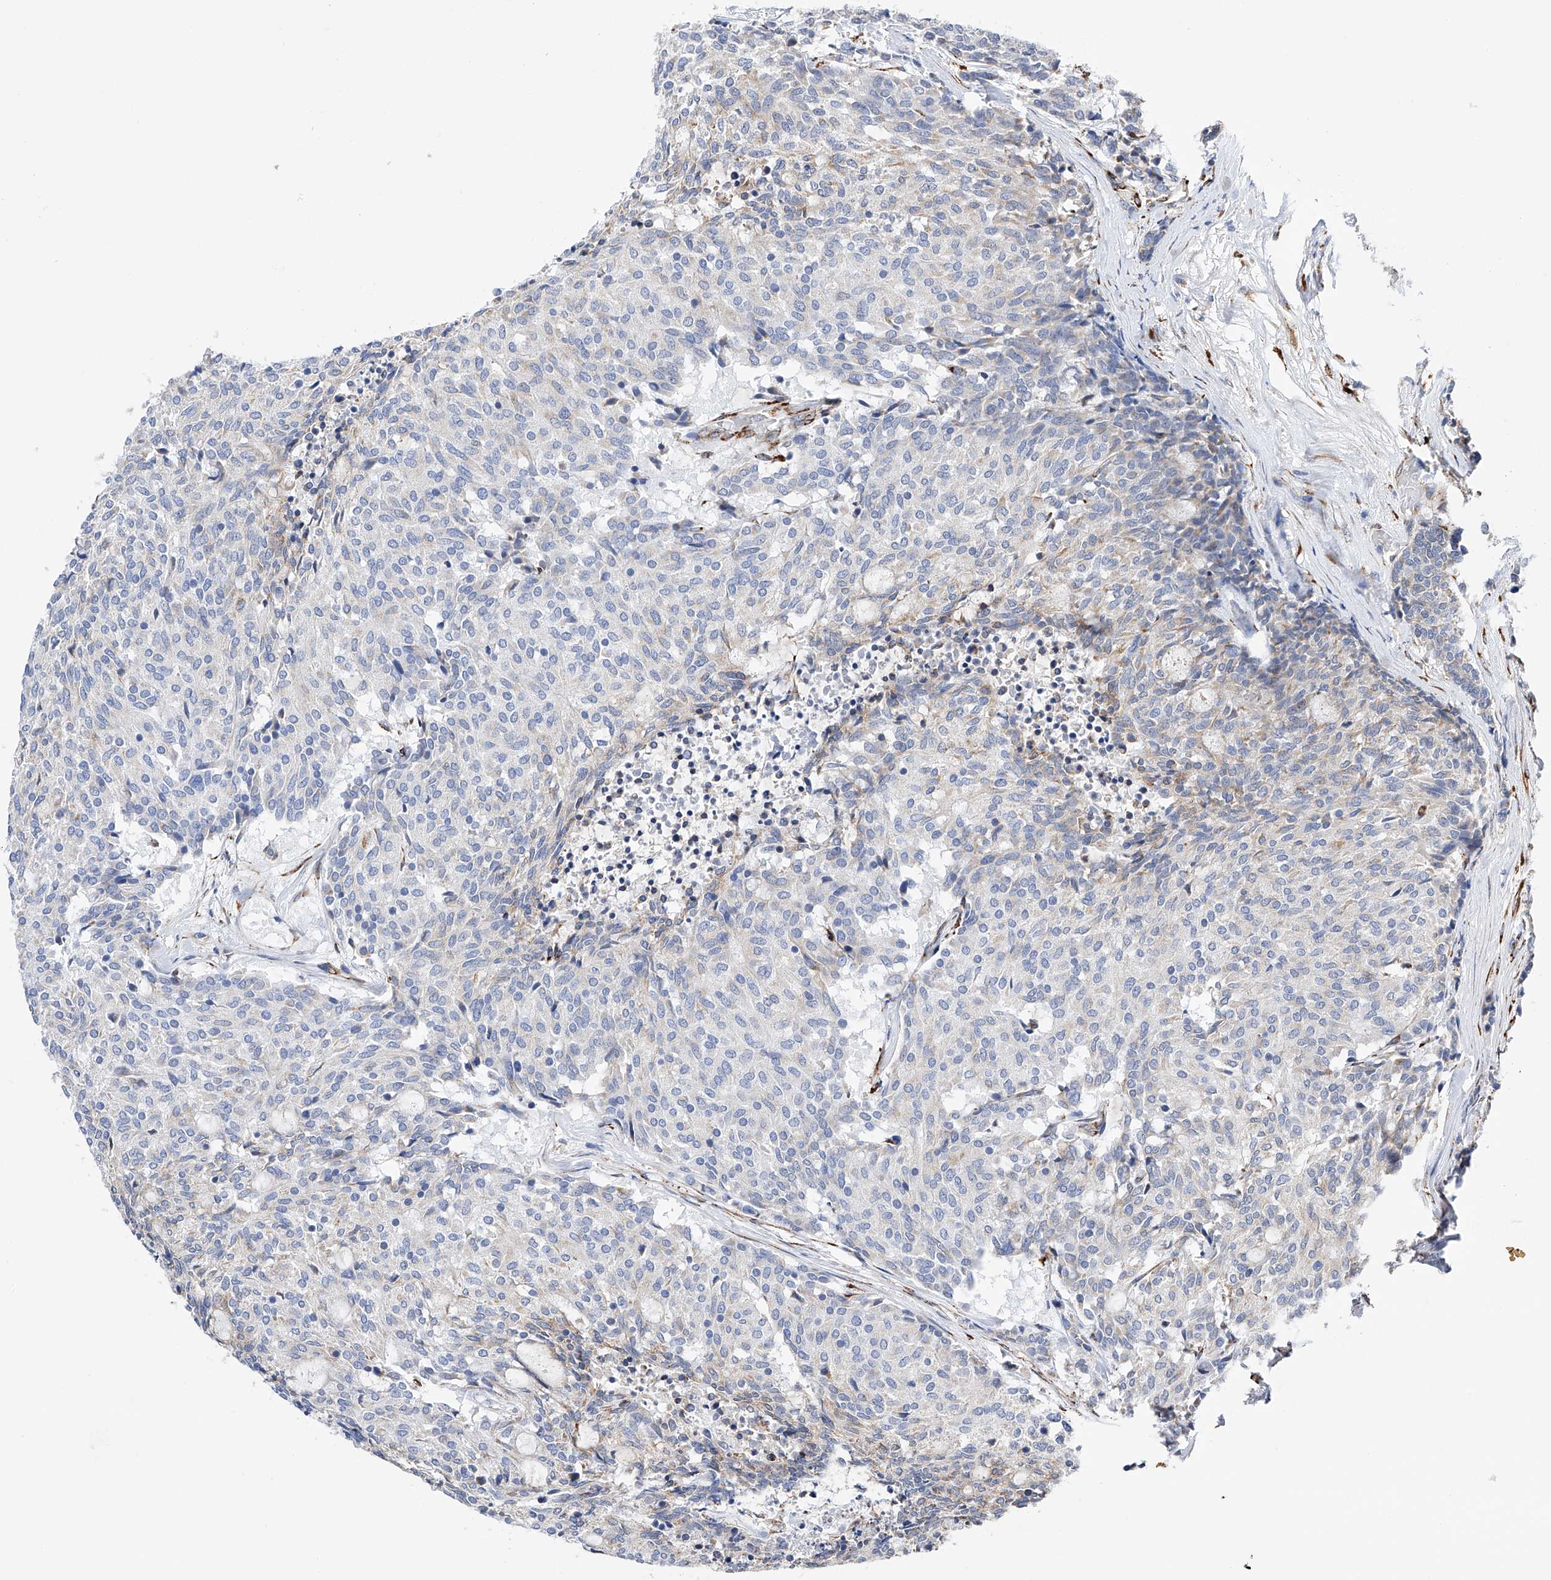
{"staining": {"intensity": "negative", "quantity": "none", "location": "none"}, "tissue": "carcinoid", "cell_type": "Tumor cells", "image_type": "cancer", "snomed": [{"axis": "morphology", "description": "Carcinoid, malignant, NOS"}, {"axis": "topography", "description": "Pancreas"}], "caption": "Malignant carcinoid was stained to show a protein in brown. There is no significant expression in tumor cells. The staining is performed using DAB (3,3'-diaminobenzidine) brown chromogen with nuclei counter-stained in using hematoxylin.", "gene": "PDIA5", "patient": {"sex": "female", "age": 54}}